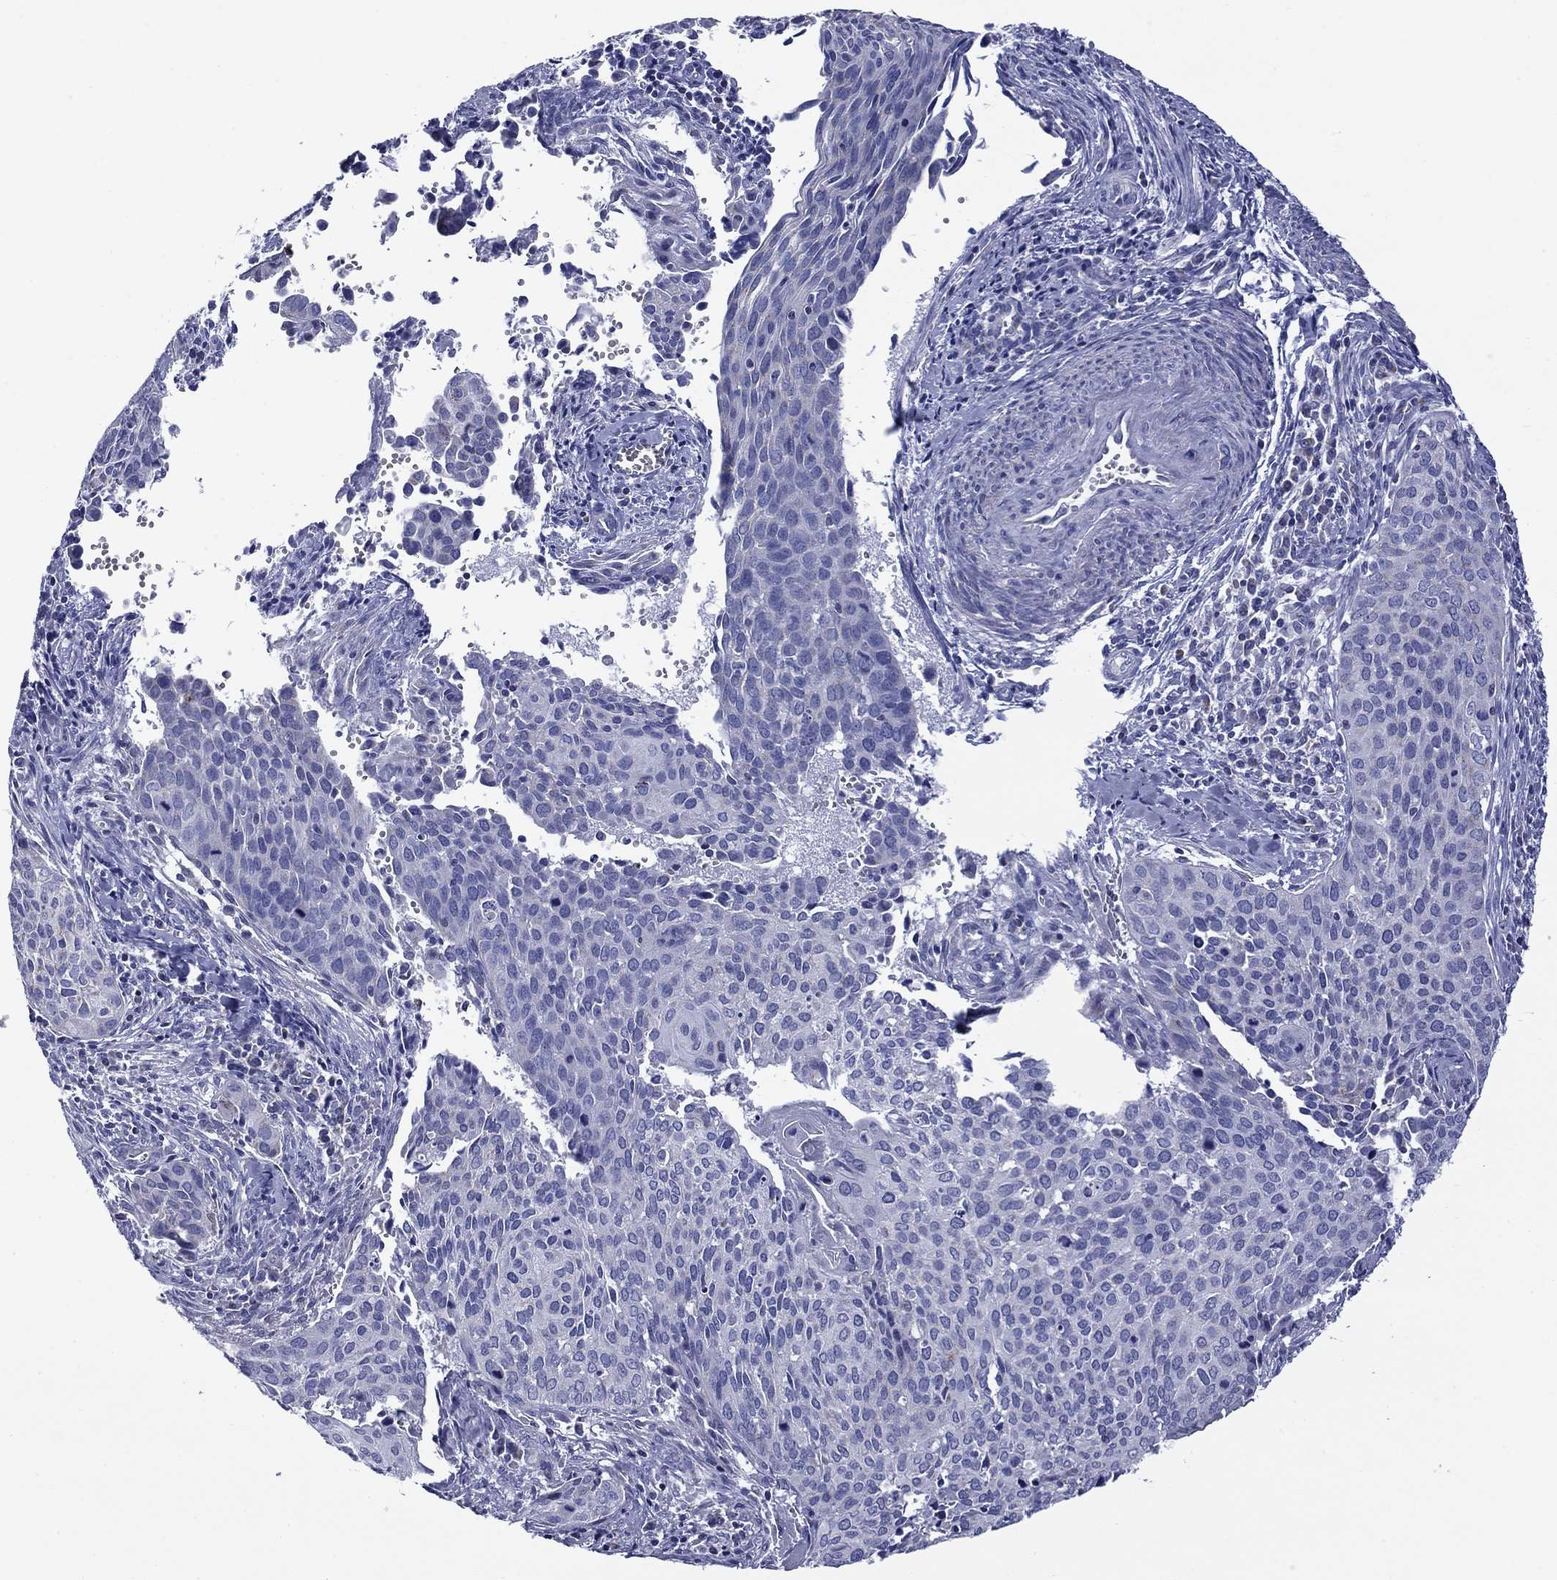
{"staining": {"intensity": "negative", "quantity": "none", "location": "none"}, "tissue": "cervical cancer", "cell_type": "Tumor cells", "image_type": "cancer", "snomed": [{"axis": "morphology", "description": "Squamous cell carcinoma, NOS"}, {"axis": "topography", "description": "Cervix"}], "caption": "Cervical squamous cell carcinoma was stained to show a protein in brown. There is no significant staining in tumor cells.", "gene": "ACADSB", "patient": {"sex": "female", "age": 29}}